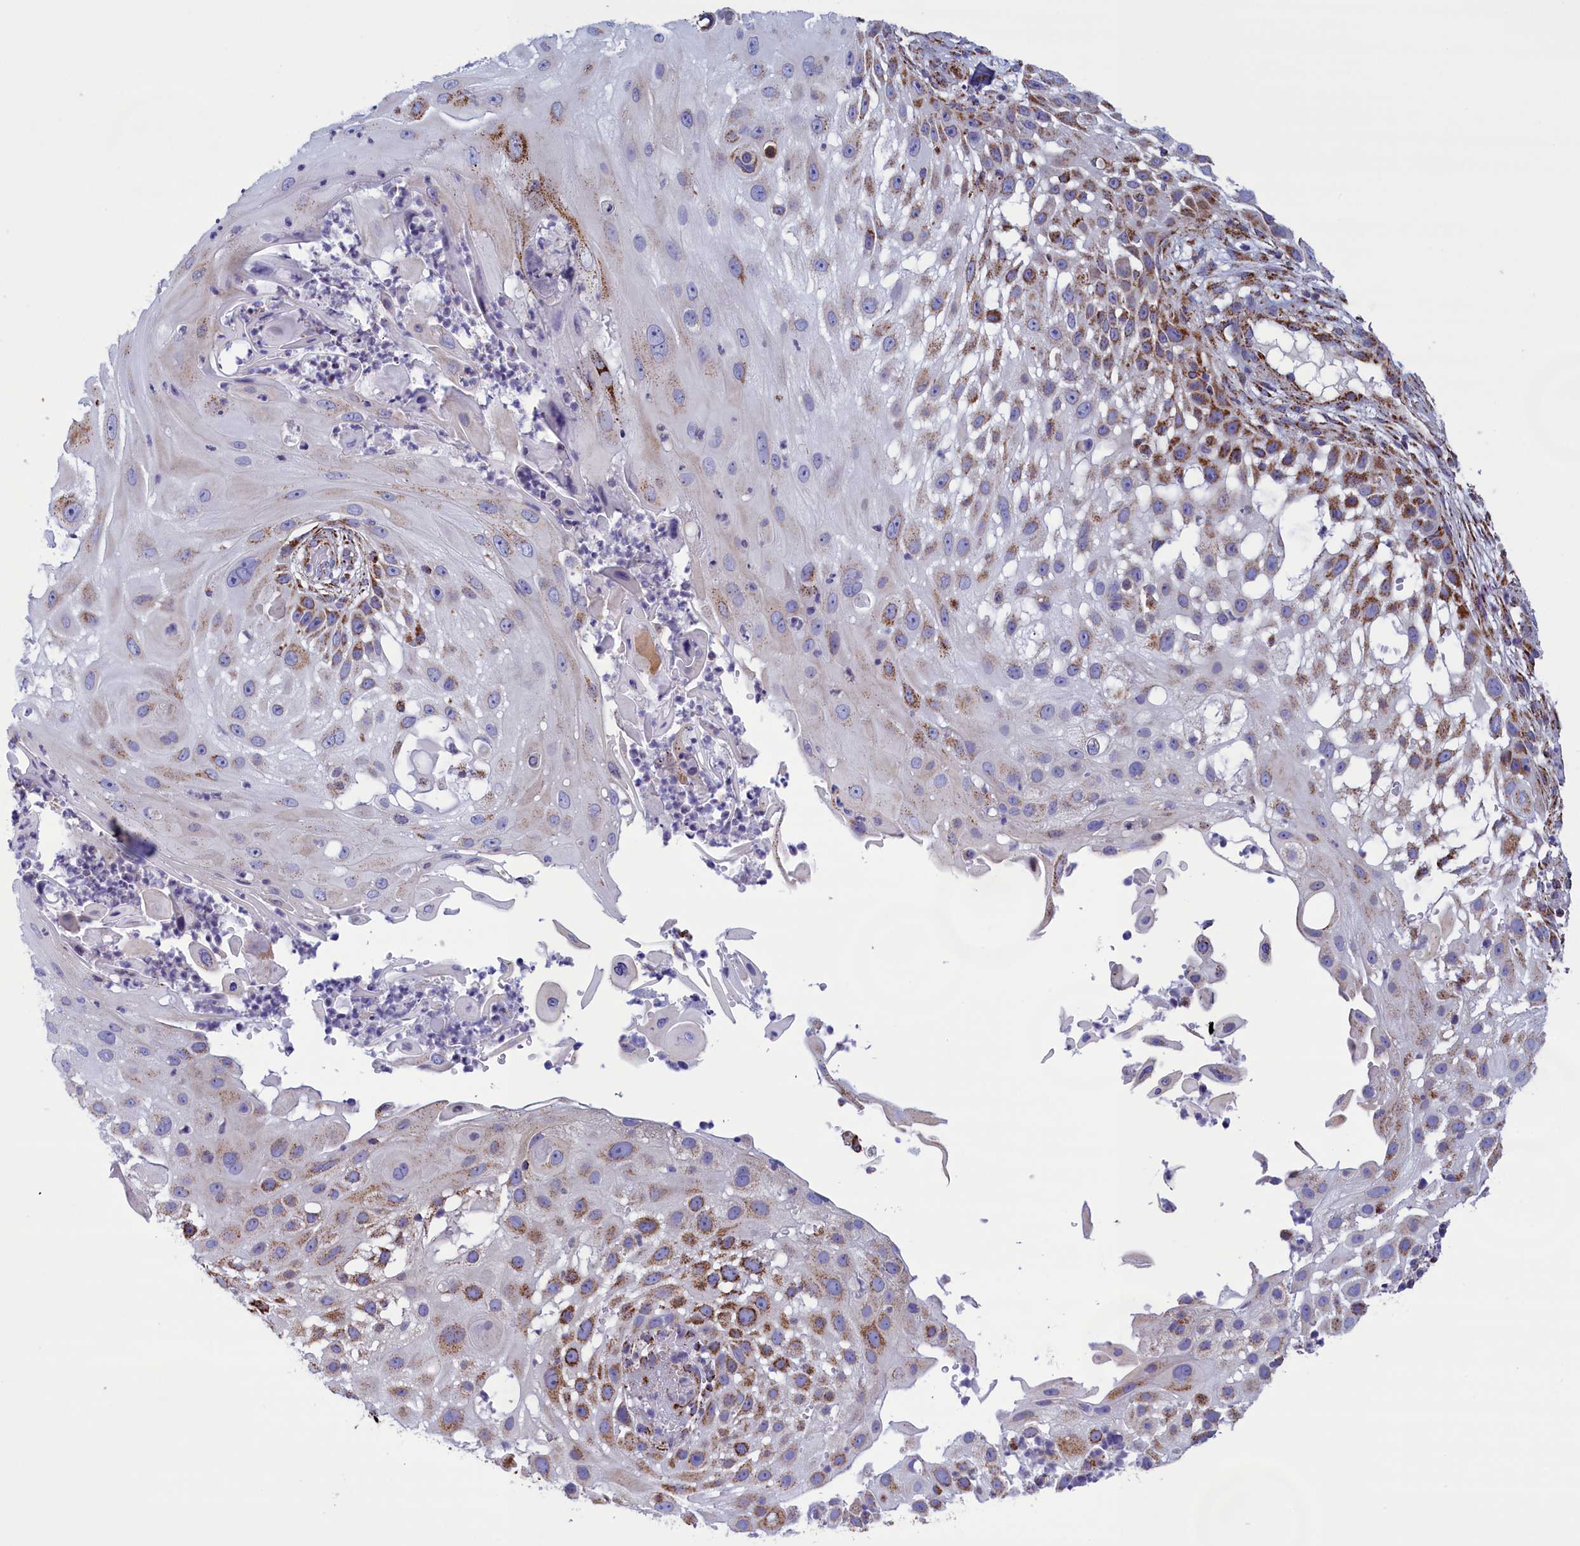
{"staining": {"intensity": "strong", "quantity": "25%-75%", "location": "cytoplasmic/membranous"}, "tissue": "skin cancer", "cell_type": "Tumor cells", "image_type": "cancer", "snomed": [{"axis": "morphology", "description": "Squamous cell carcinoma, NOS"}, {"axis": "topography", "description": "Skin"}], "caption": "A high amount of strong cytoplasmic/membranous expression is appreciated in approximately 25%-75% of tumor cells in skin cancer tissue.", "gene": "ISOC2", "patient": {"sex": "female", "age": 44}}